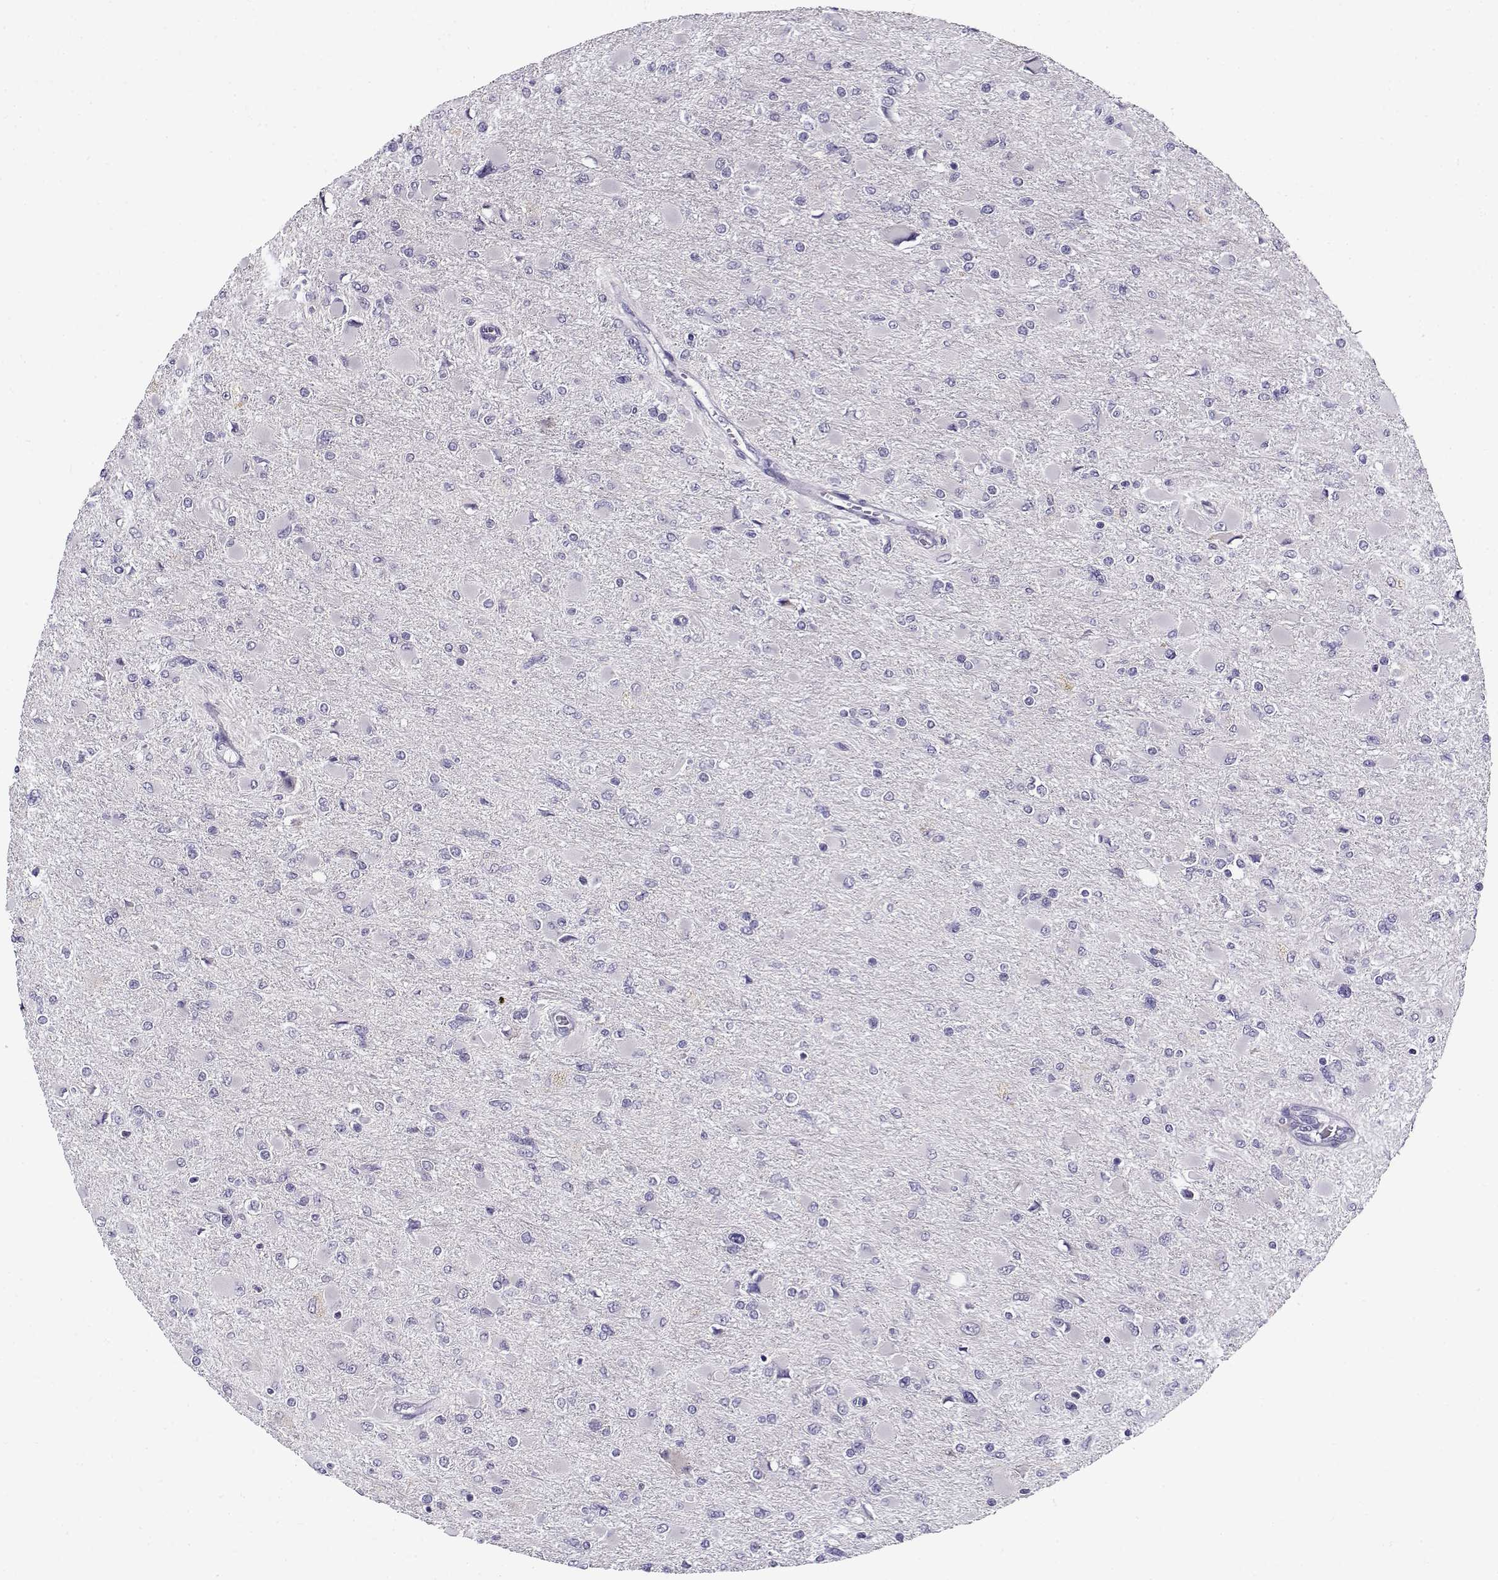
{"staining": {"intensity": "negative", "quantity": "none", "location": "none"}, "tissue": "glioma", "cell_type": "Tumor cells", "image_type": "cancer", "snomed": [{"axis": "morphology", "description": "Glioma, malignant, High grade"}, {"axis": "topography", "description": "Cerebral cortex"}], "caption": "Immunohistochemical staining of human malignant glioma (high-grade) reveals no significant staining in tumor cells. (Immunohistochemistry, brightfield microscopy, high magnification).", "gene": "FEZF1", "patient": {"sex": "female", "age": 36}}